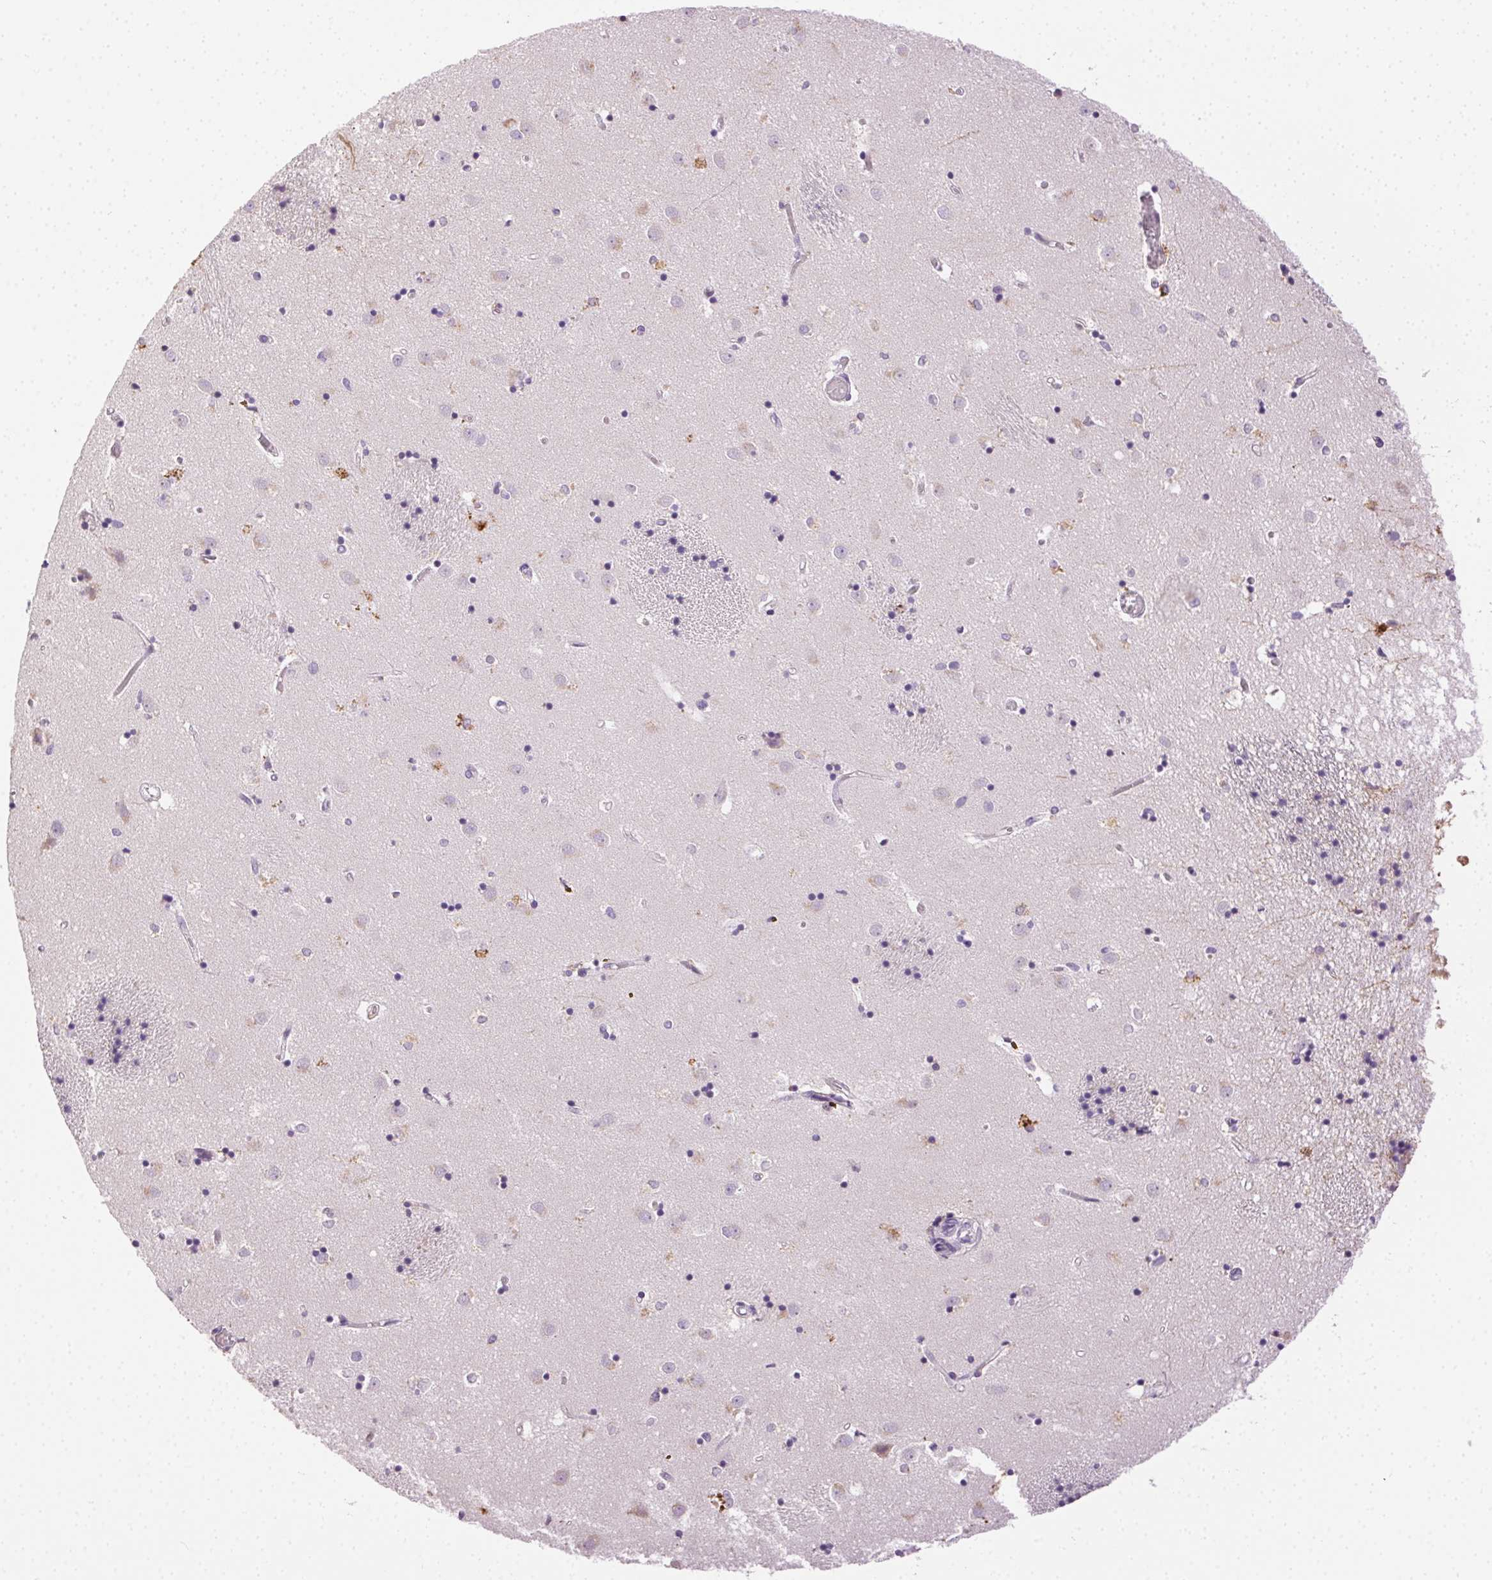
{"staining": {"intensity": "negative", "quantity": "none", "location": "none"}, "tissue": "caudate", "cell_type": "Glial cells", "image_type": "normal", "snomed": [{"axis": "morphology", "description": "Normal tissue, NOS"}, {"axis": "topography", "description": "Lateral ventricle wall"}], "caption": "Immunohistochemistry of normal caudate demonstrates no staining in glial cells.", "gene": "BPIFB2", "patient": {"sex": "male", "age": 54}}